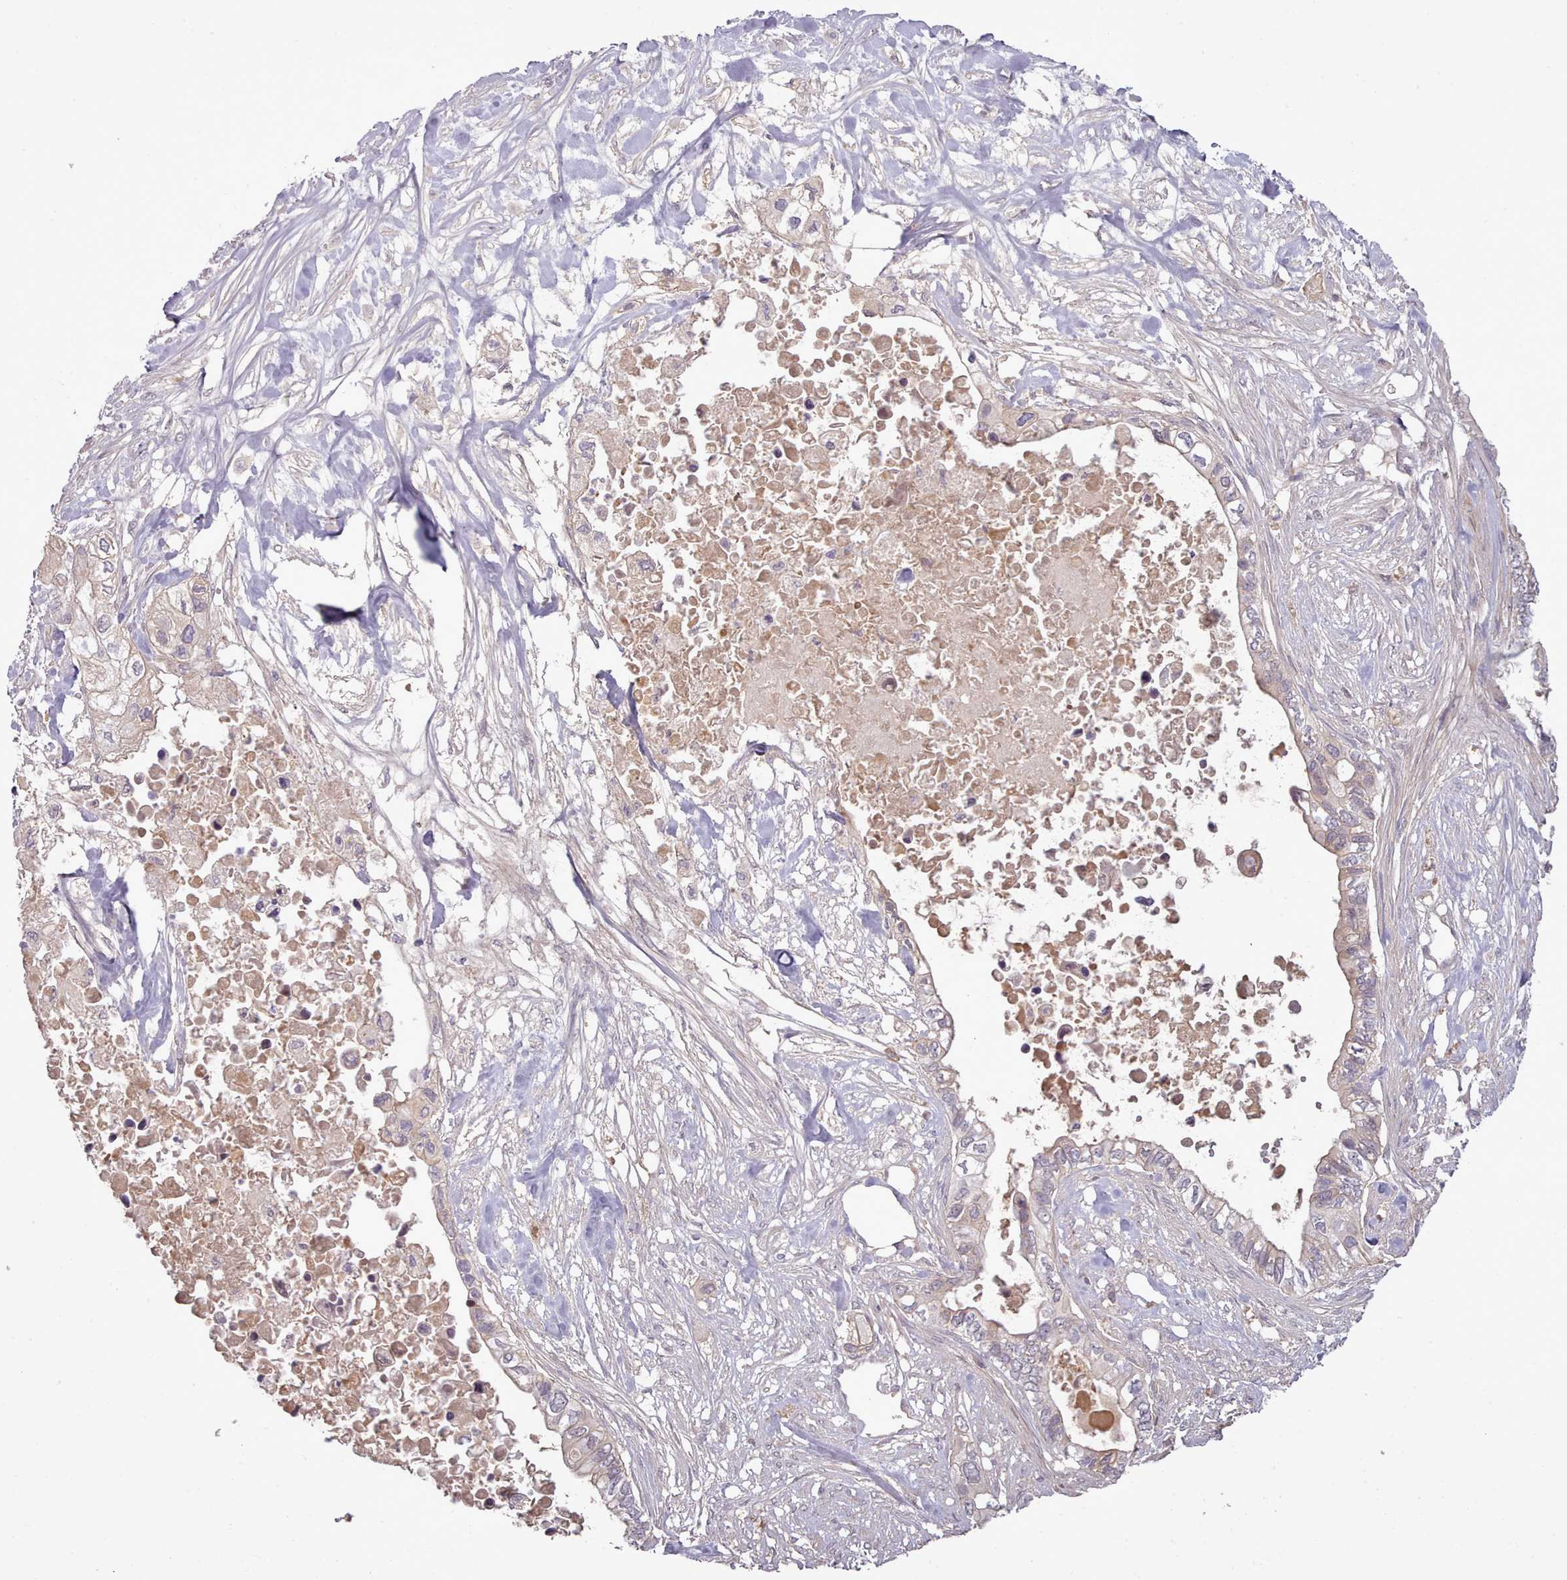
{"staining": {"intensity": "negative", "quantity": "none", "location": "none"}, "tissue": "pancreatic cancer", "cell_type": "Tumor cells", "image_type": "cancer", "snomed": [{"axis": "morphology", "description": "Adenocarcinoma, NOS"}, {"axis": "topography", "description": "Pancreas"}], "caption": "Adenocarcinoma (pancreatic) stained for a protein using immunohistochemistry demonstrates no positivity tumor cells.", "gene": "LEFTY2", "patient": {"sex": "female", "age": 63}}